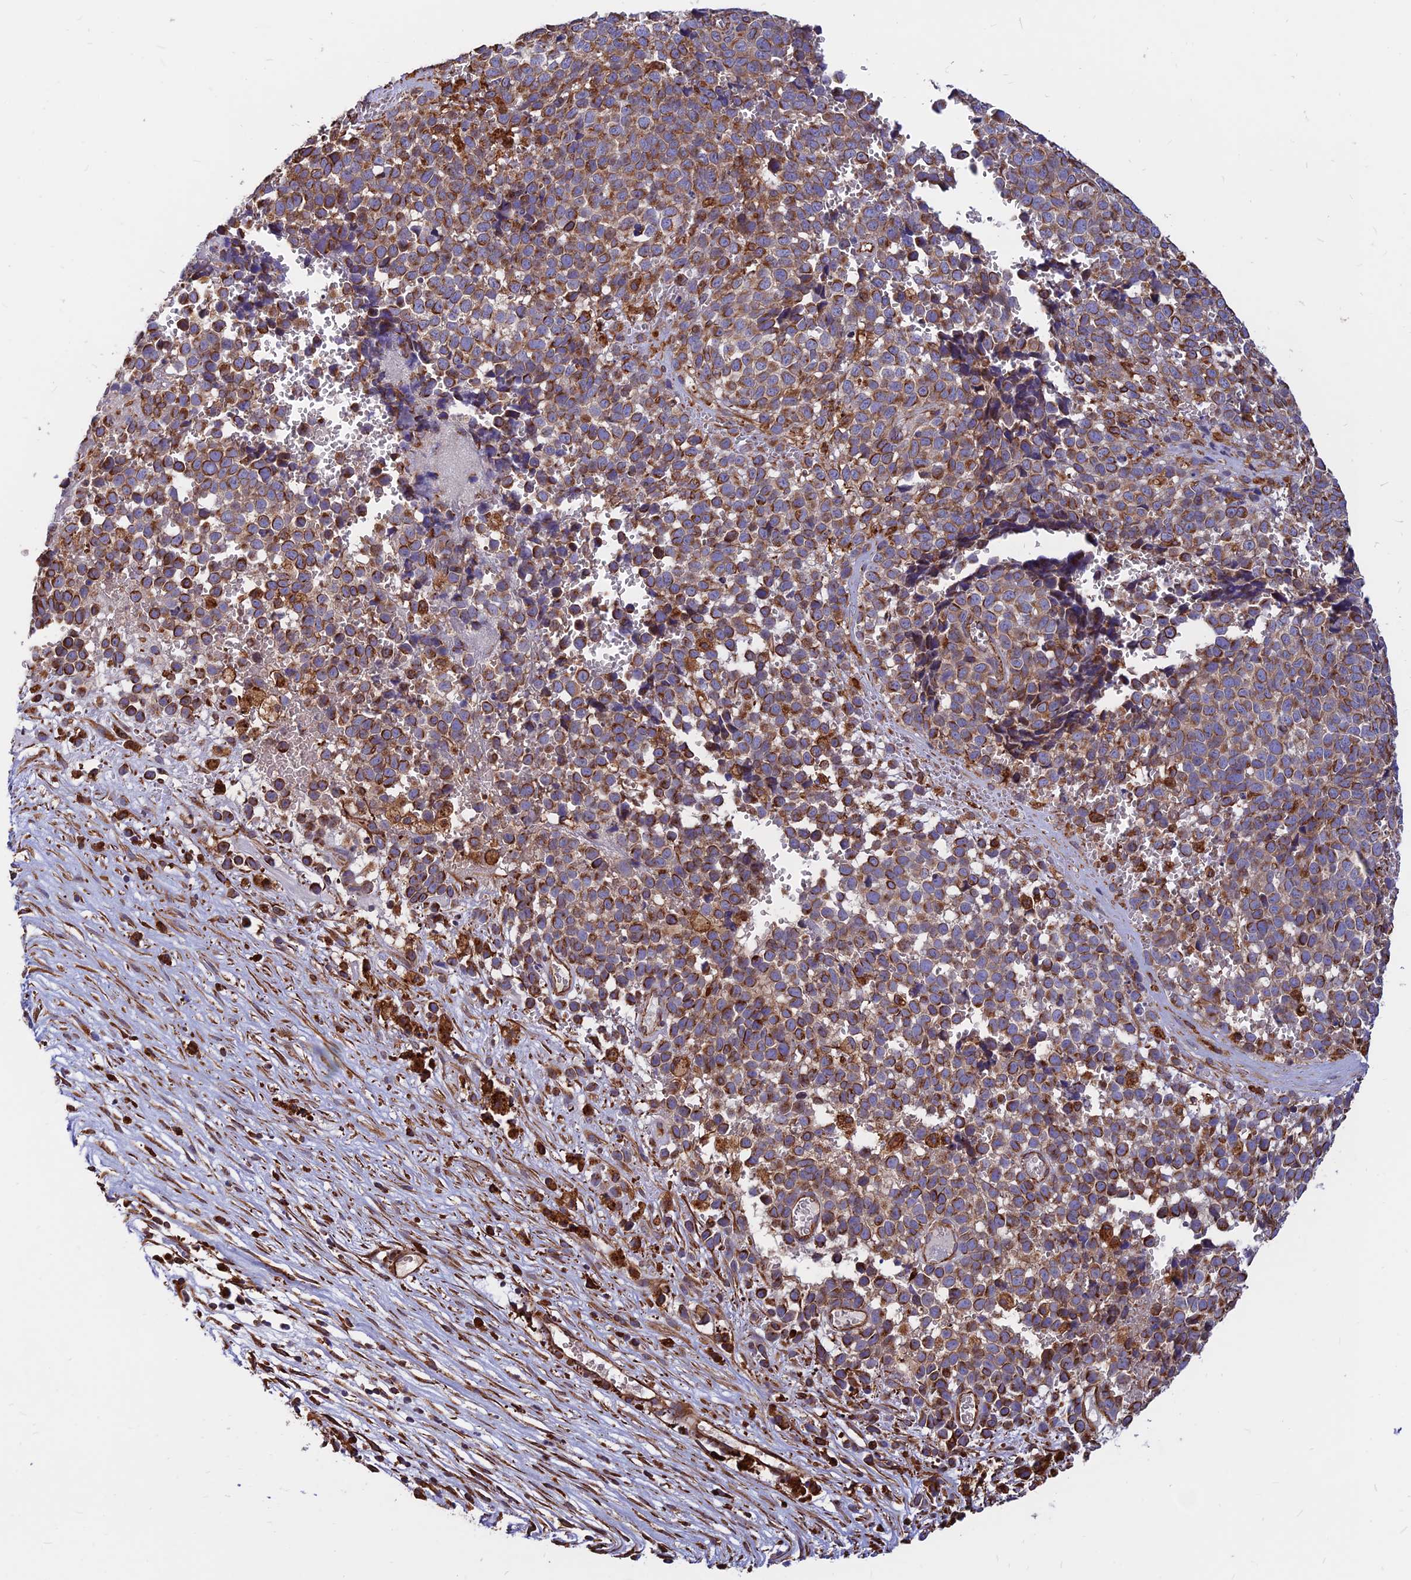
{"staining": {"intensity": "moderate", "quantity": ">75%", "location": "cytoplasmic/membranous"}, "tissue": "melanoma", "cell_type": "Tumor cells", "image_type": "cancer", "snomed": [{"axis": "morphology", "description": "Malignant melanoma, NOS"}, {"axis": "topography", "description": "Nose, NOS"}], "caption": "About >75% of tumor cells in malignant melanoma display moderate cytoplasmic/membranous protein expression as visualized by brown immunohistochemical staining.", "gene": "CDK18", "patient": {"sex": "female", "age": 48}}